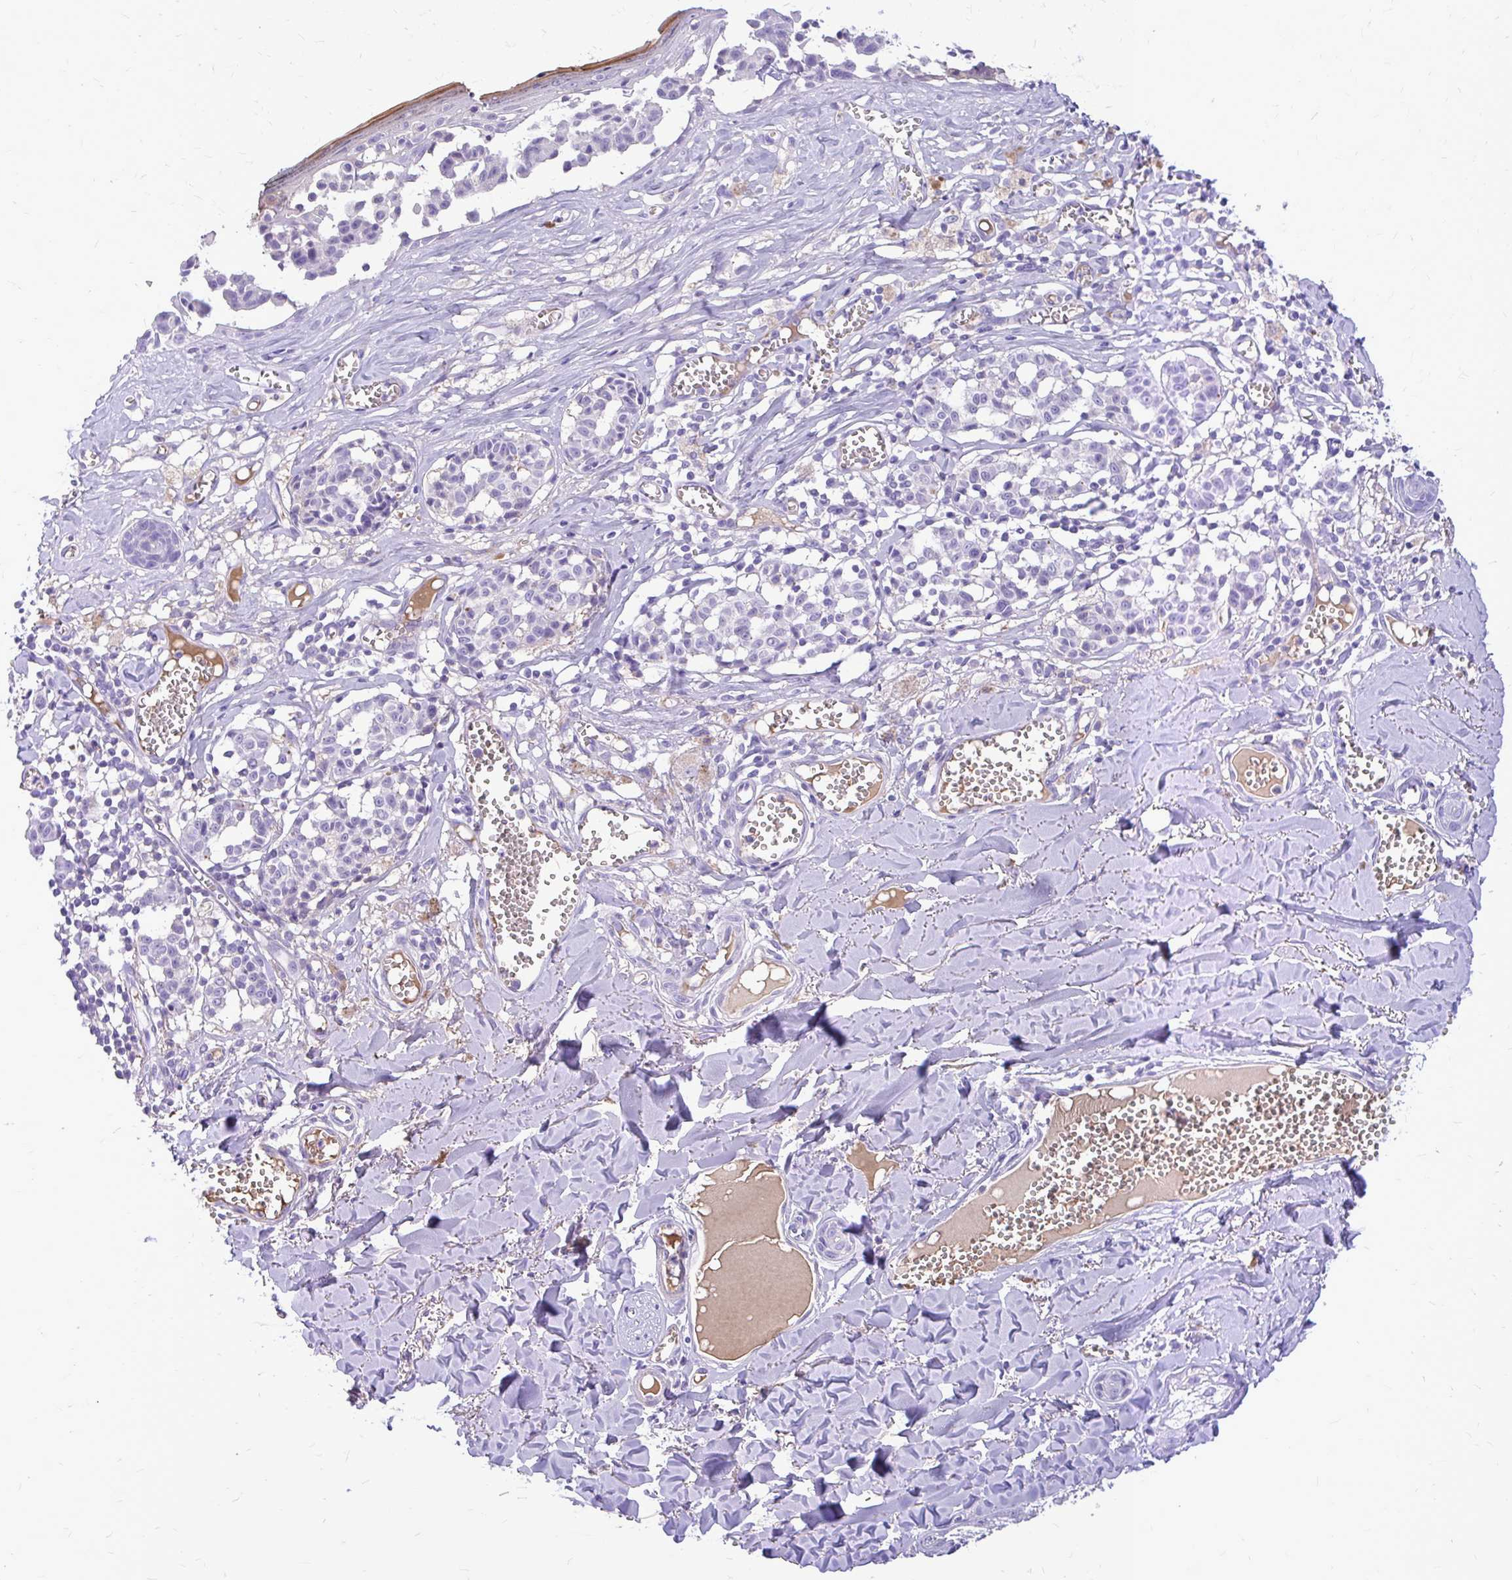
{"staining": {"intensity": "negative", "quantity": "none", "location": "none"}, "tissue": "melanoma", "cell_type": "Tumor cells", "image_type": "cancer", "snomed": [{"axis": "morphology", "description": "Malignant melanoma, NOS"}, {"axis": "topography", "description": "Skin"}], "caption": "Image shows no protein positivity in tumor cells of melanoma tissue.", "gene": "MAP1LC3A", "patient": {"sex": "female", "age": 43}}